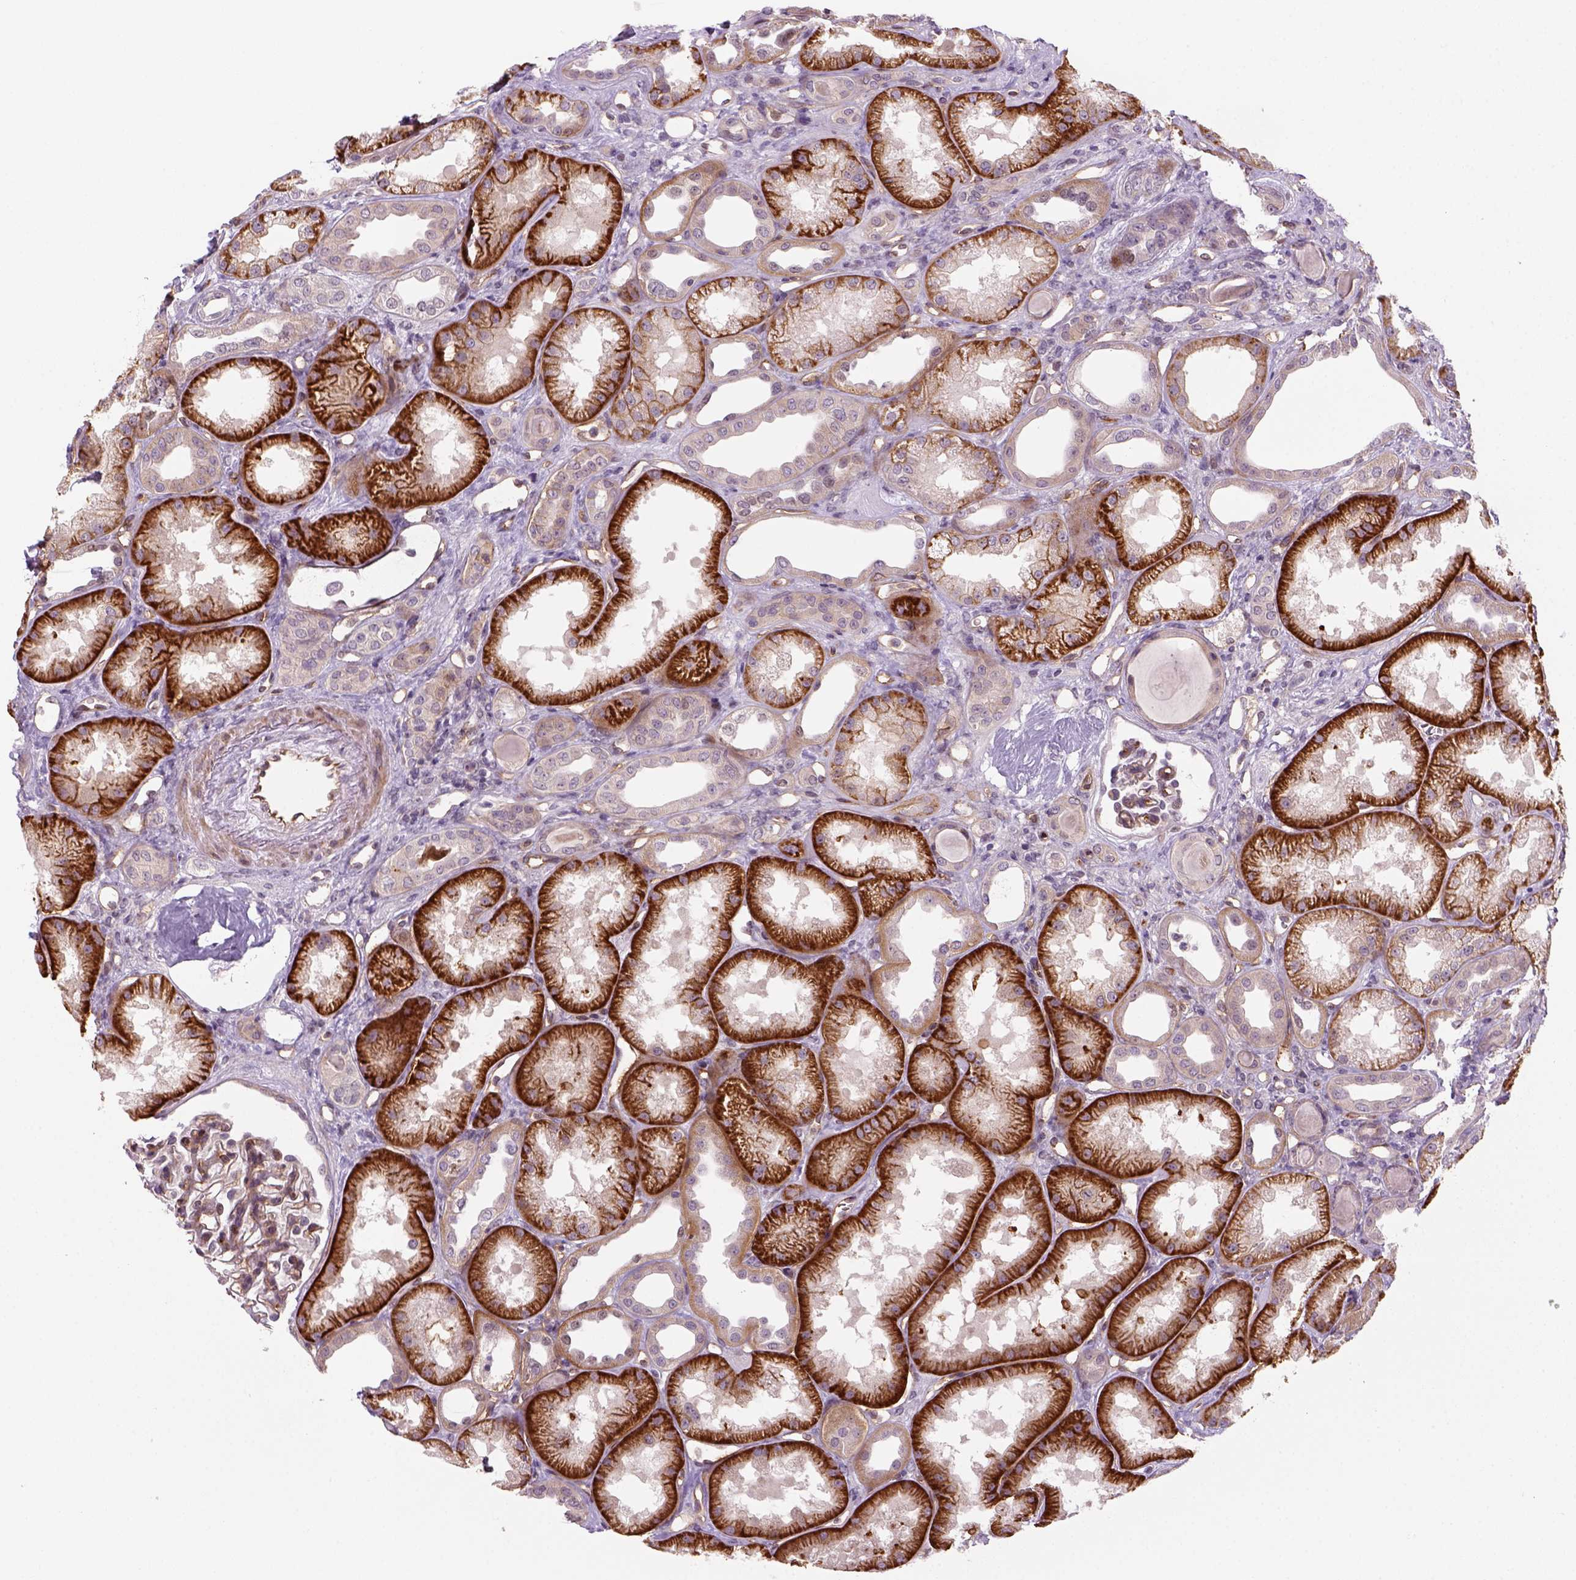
{"staining": {"intensity": "strong", "quantity": ">75%", "location": "cytoplasmic/membranous"}, "tissue": "kidney", "cell_type": "Cells in glomeruli", "image_type": "normal", "snomed": [{"axis": "morphology", "description": "Normal tissue, NOS"}, {"axis": "topography", "description": "Kidney"}], "caption": "Immunohistochemical staining of unremarkable human kidney displays strong cytoplasmic/membranous protein expression in about >75% of cells in glomeruli. (DAB (3,3'-diaminobenzidine) IHC, brown staining for protein, blue staining for nuclei).", "gene": "VSTM5", "patient": {"sex": "male", "age": 61}}